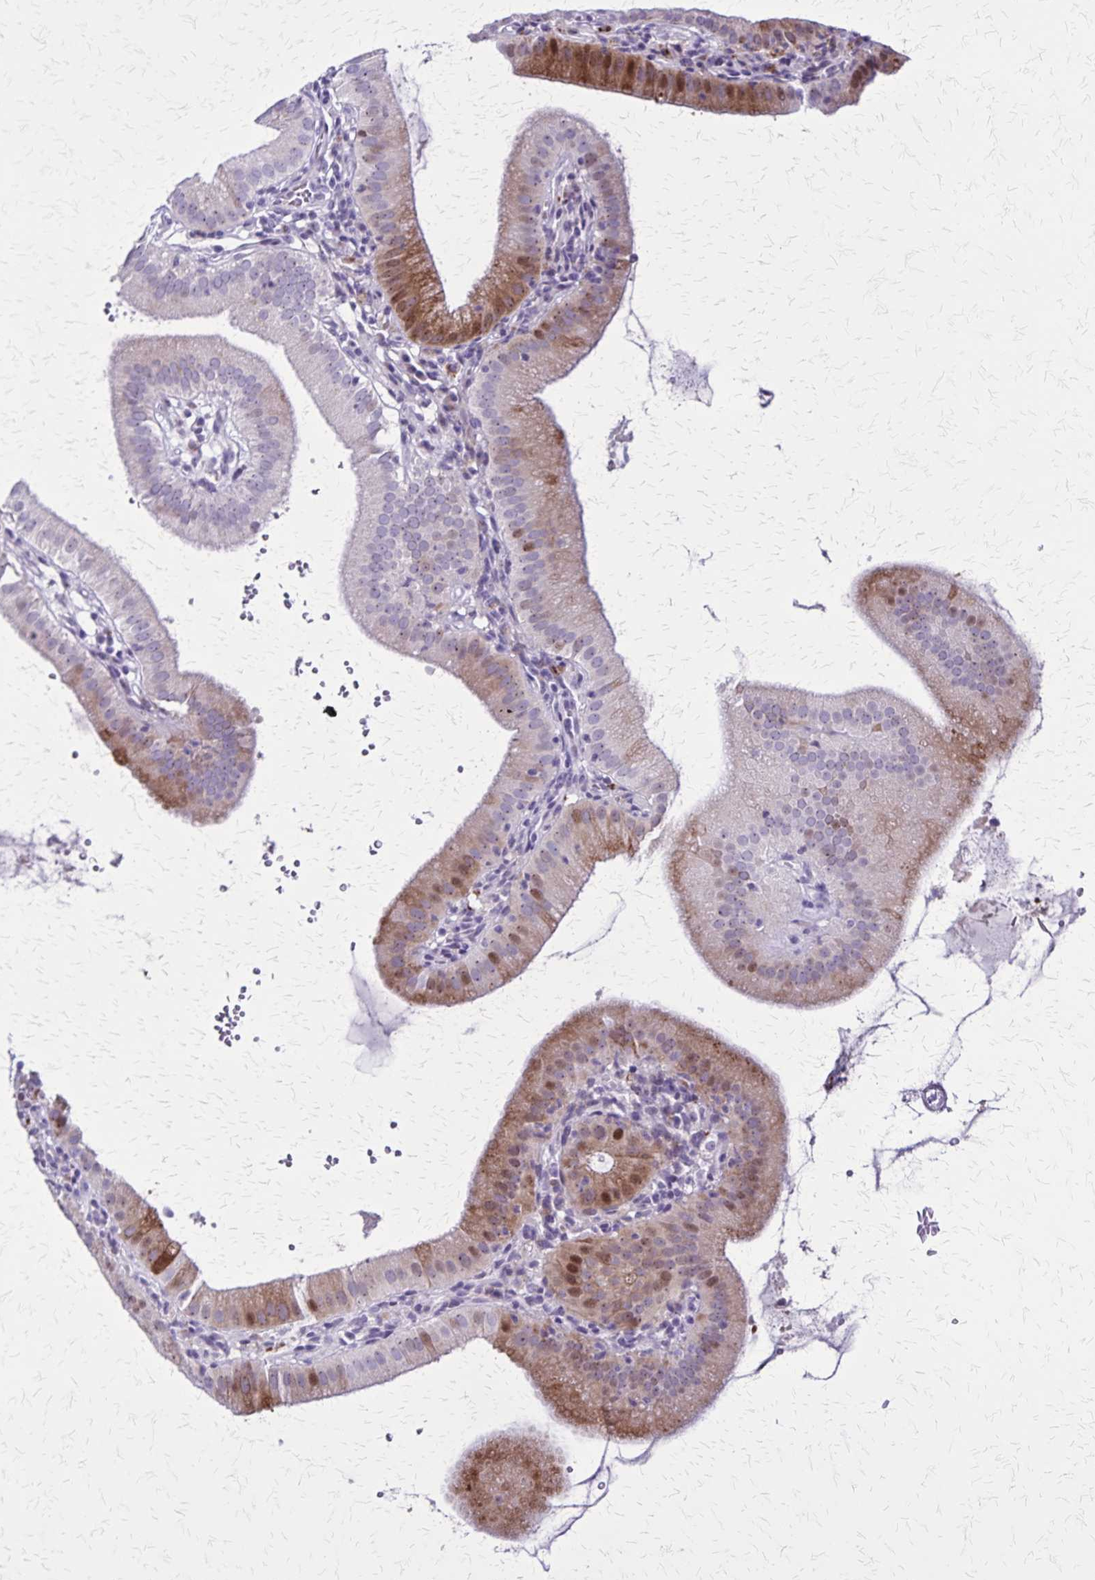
{"staining": {"intensity": "moderate", "quantity": "<25%", "location": "cytoplasmic/membranous,nuclear"}, "tissue": "gallbladder", "cell_type": "Glandular cells", "image_type": "normal", "snomed": [{"axis": "morphology", "description": "Normal tissue, NOS"}, {"axis": "topography", "description": "Gallbladder"}], "caption": "This is an image of immunohistochemistry (IHC) staining of benign gallbladder, which shows moderate positivity in the cytoplasmic/membranous,nuclear of glandular cells.", "gene": "OR51B5", "patient": {"sex": "female", "age": 65}}